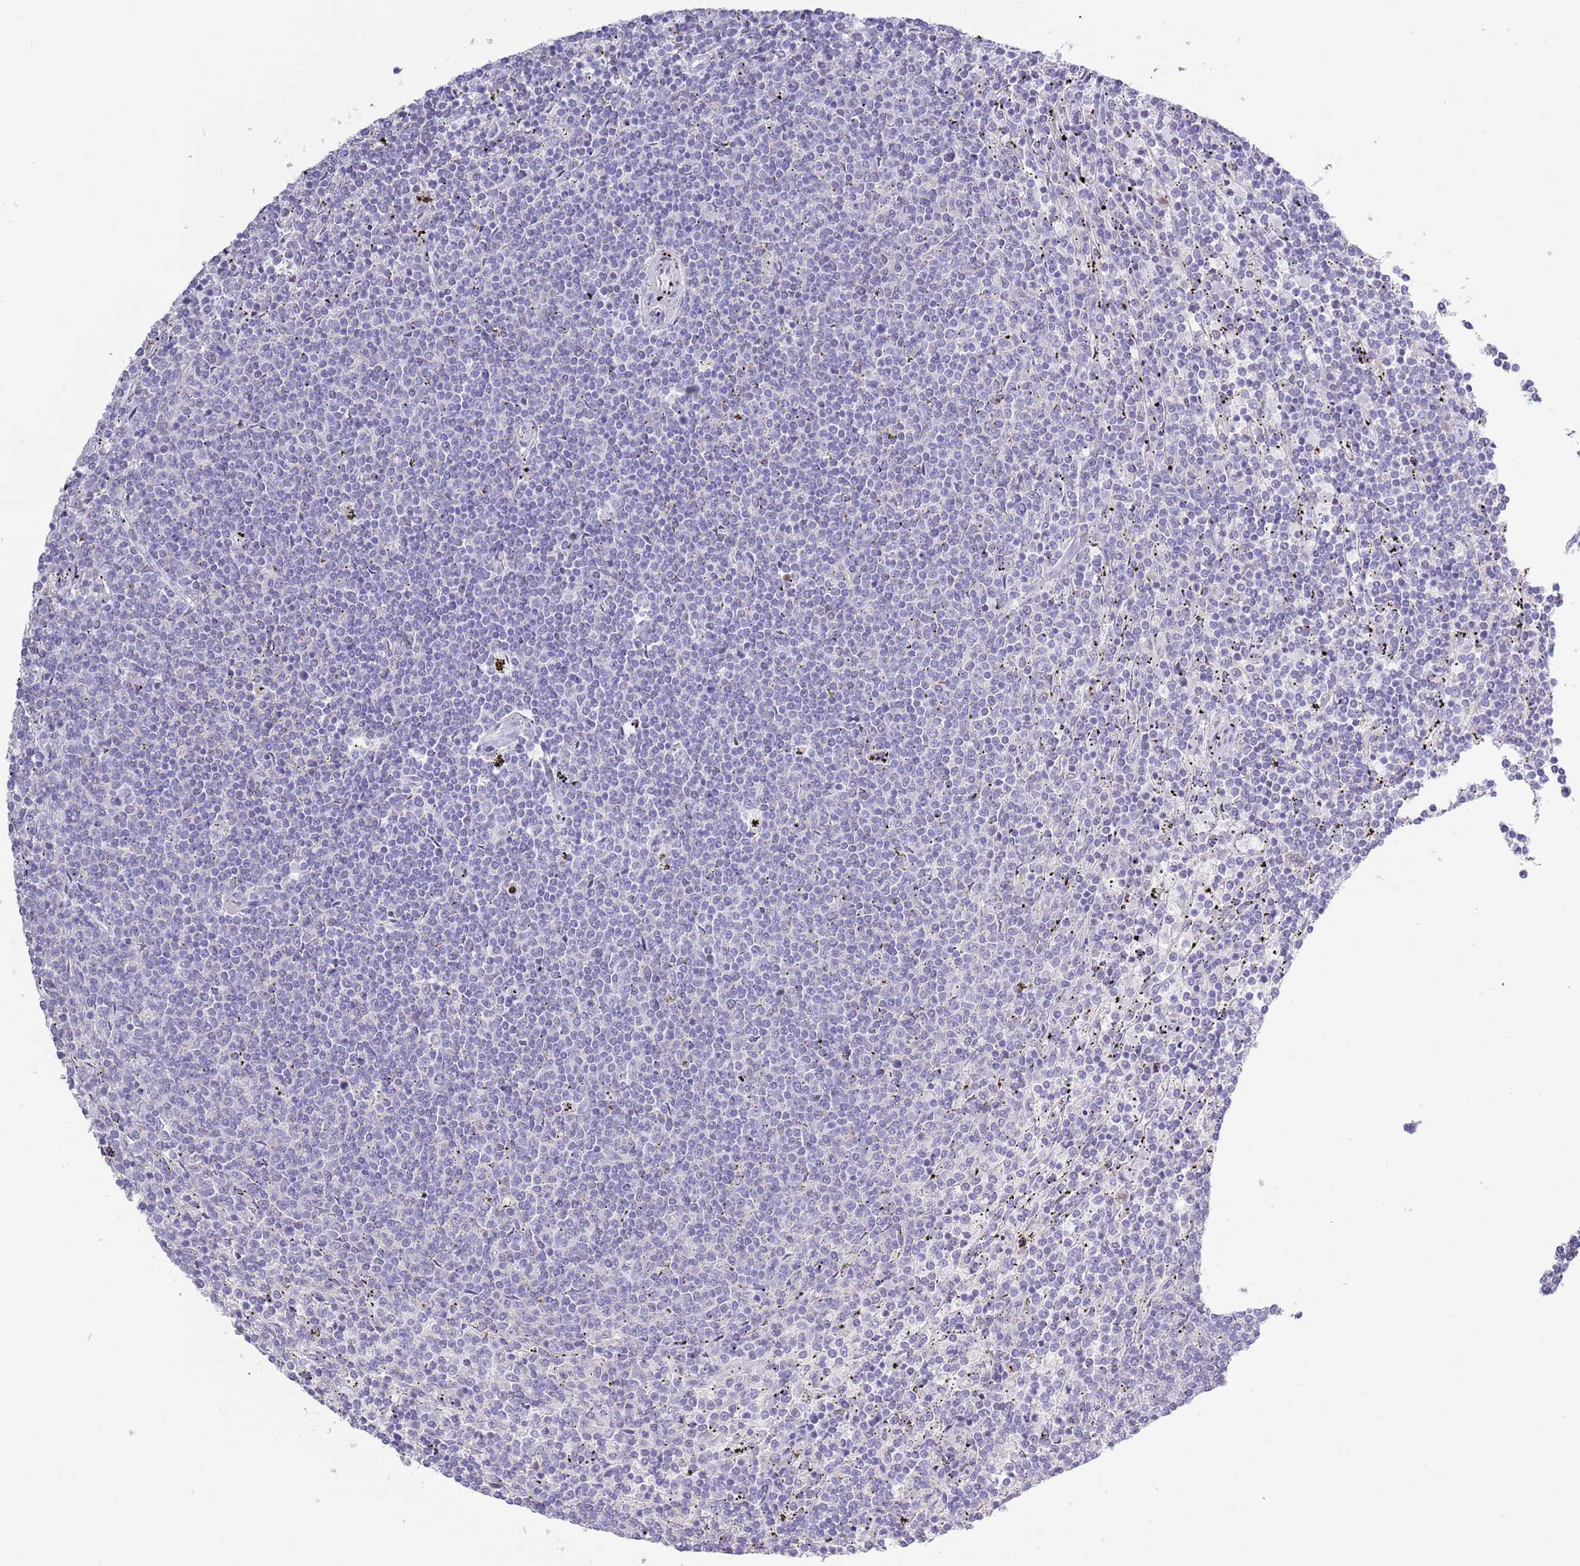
{"staining": {"intensity": "negative", "quantity": "none", "location": "none"}, "tissue": "lymphoma", "cell_type": "Tumor cells", "image_type": "cancer", "snomed": [{"axis": "morphology", "description": "Malignant lymphoma, non-Hodgkin's type, Low grade"}, {"axis": "topography", "description": "Spleen"}], "caption": "Lymphoma was stained to show a protein in brown. There is no significant positivity in tumor cells.", "gene": "ACR", "patient": {"sex": "female", "age": 50}}